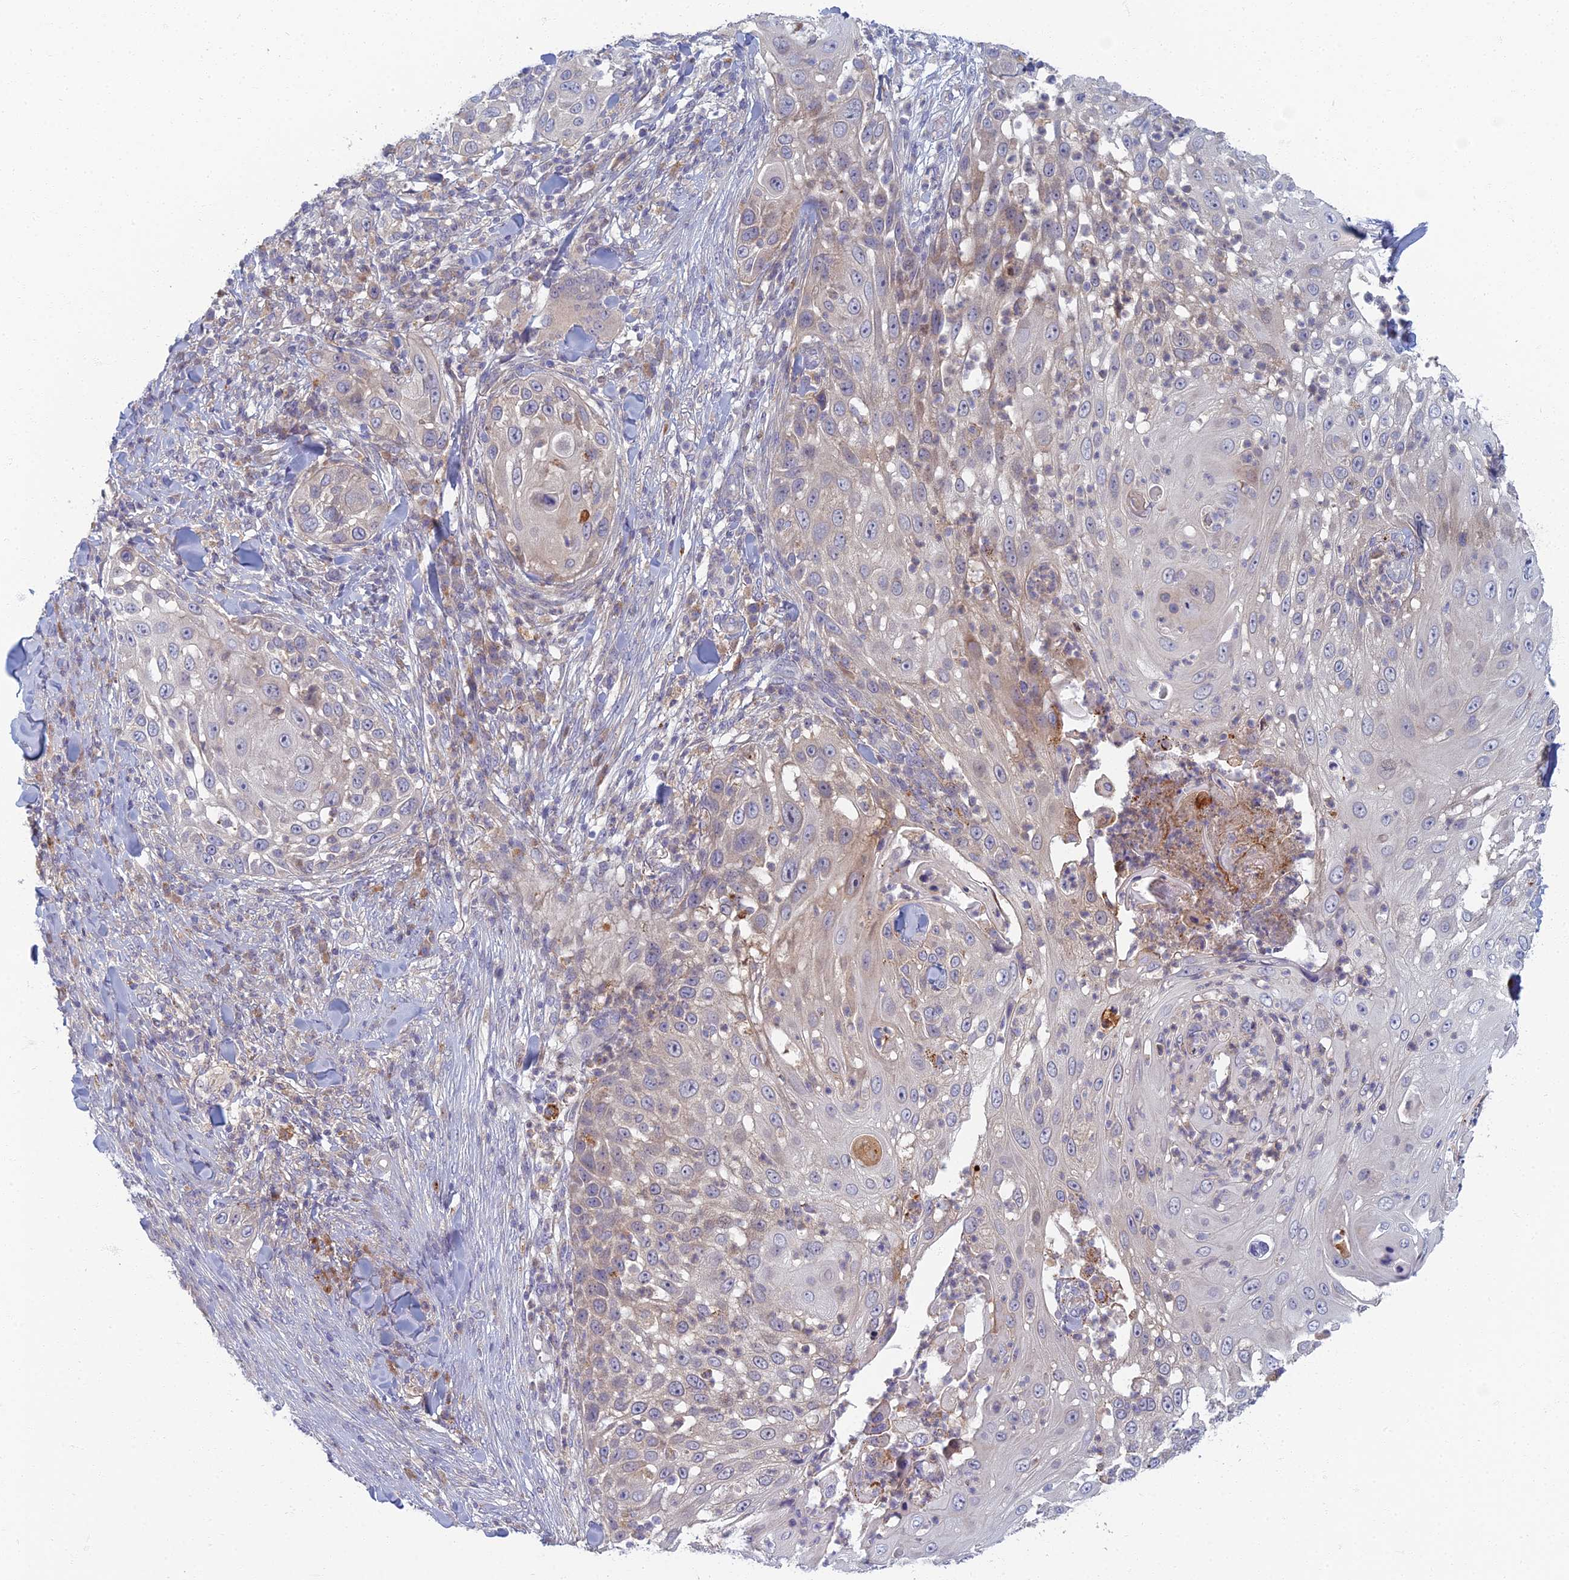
{"staining": {"intensity": "negative", "quantity": "none", "location": "none"}, "tissue": "skin cancer", "cell_type": "Tumor cells", "image_type": "cancer", "snomed": [{"axis": "morphology", "description": "Squamous cell carcinoma, NOS"}, {"axis": "topography", "description": "Skin"}], "caption": "Micrograph shows no protein positivity in tumor cells of squamous cell carcinoma (skin) tissue.", "gene": "CHMP4B", "patient": {"sex": "female", "age": 44}}